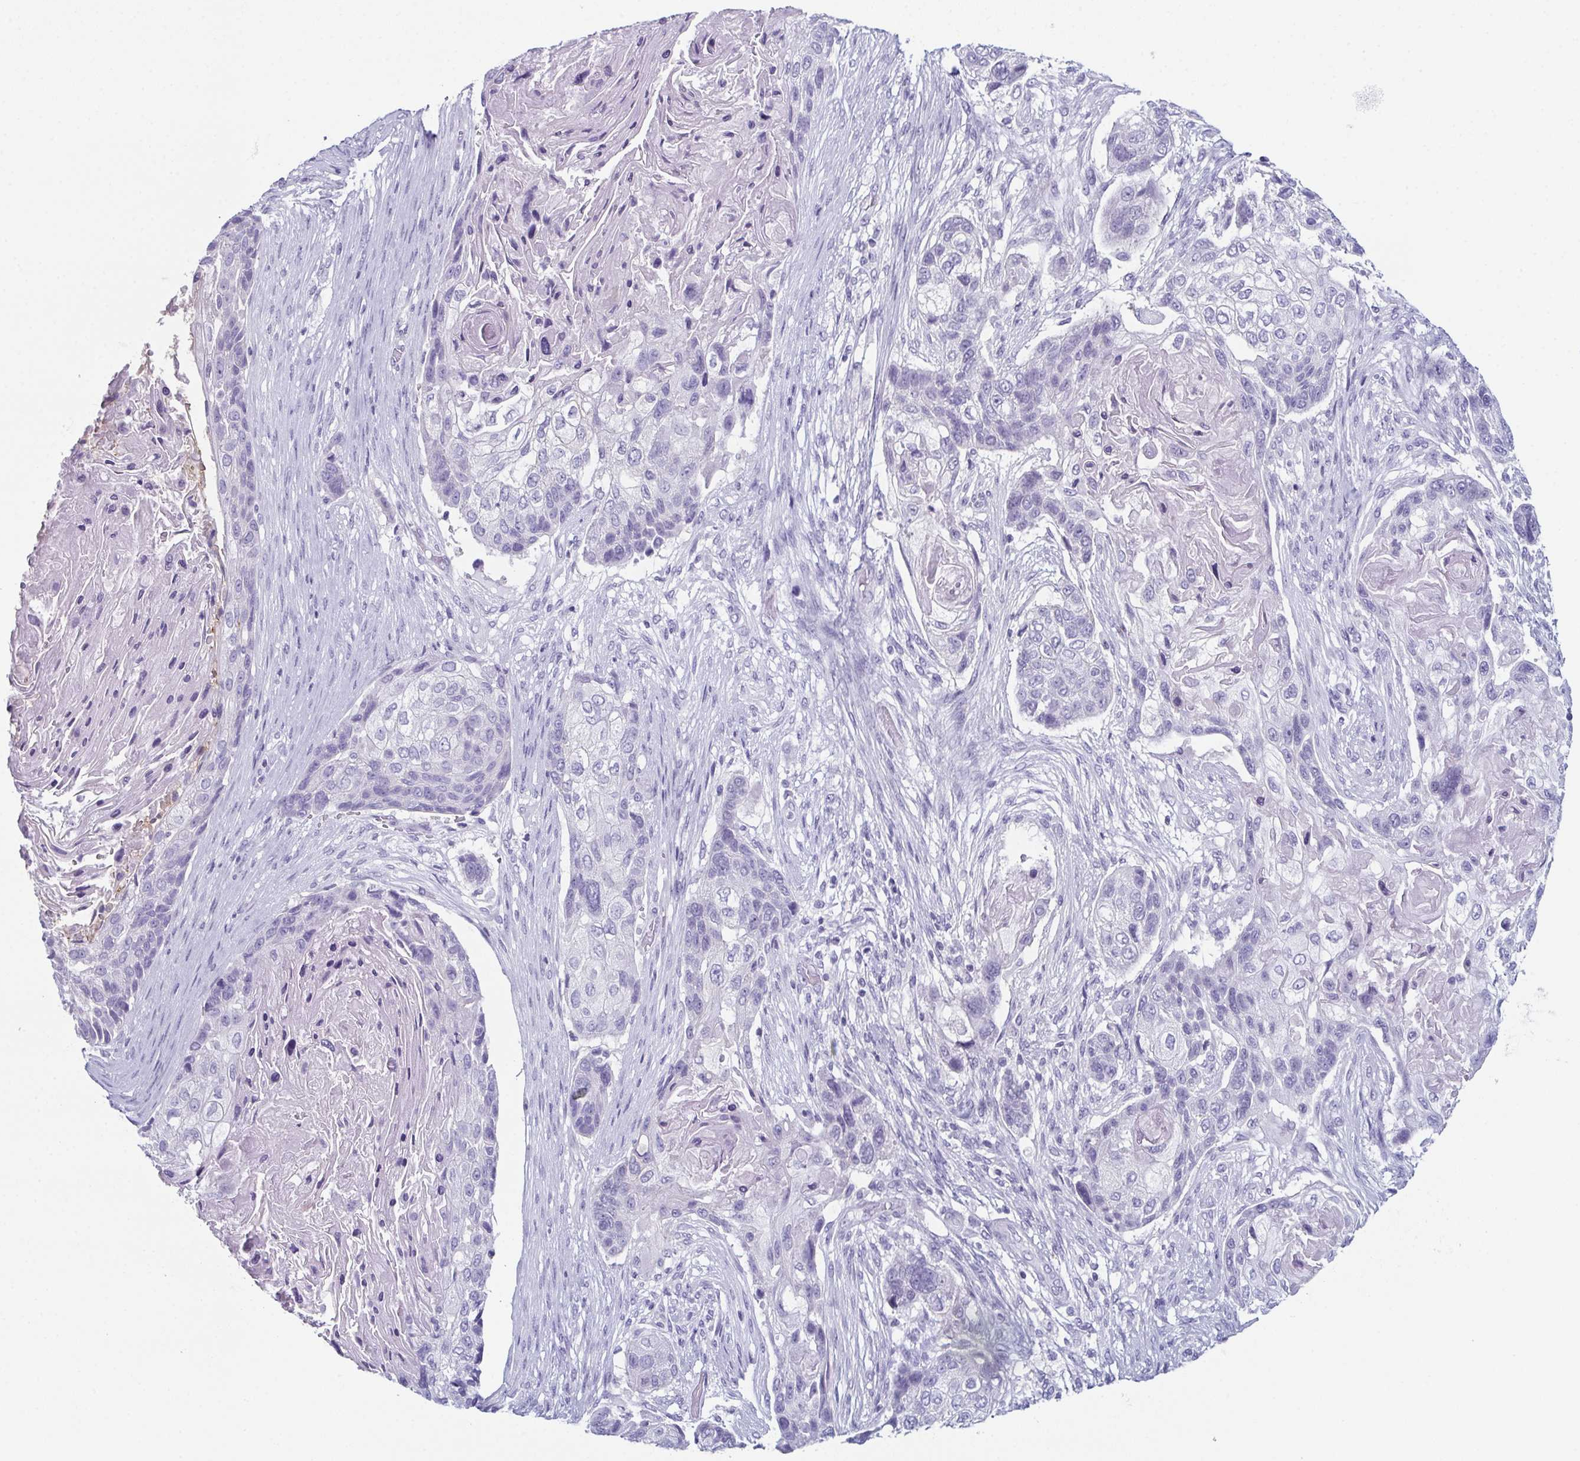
{"staining": {"intensity": "negative", "quantity": "none", "location": "none"}, "tissue": "lung cancer", "cell_type": "Tumor cells", "image_type": "cancer", "snomed": [{"axis": "morphology", "description": "Squamous cell carcinoma, NOS"}, {"axis": "topography", "description": "Lung"}], "caption": "Protein analysis of squamous cell carcinoma (lung) shows no significant expression in tumor cells. (Immunohistochemistry, brightfield microscopy, high magnification).", "gene": "ENKUR", "patient": {"sex": "male", "age": 69}}